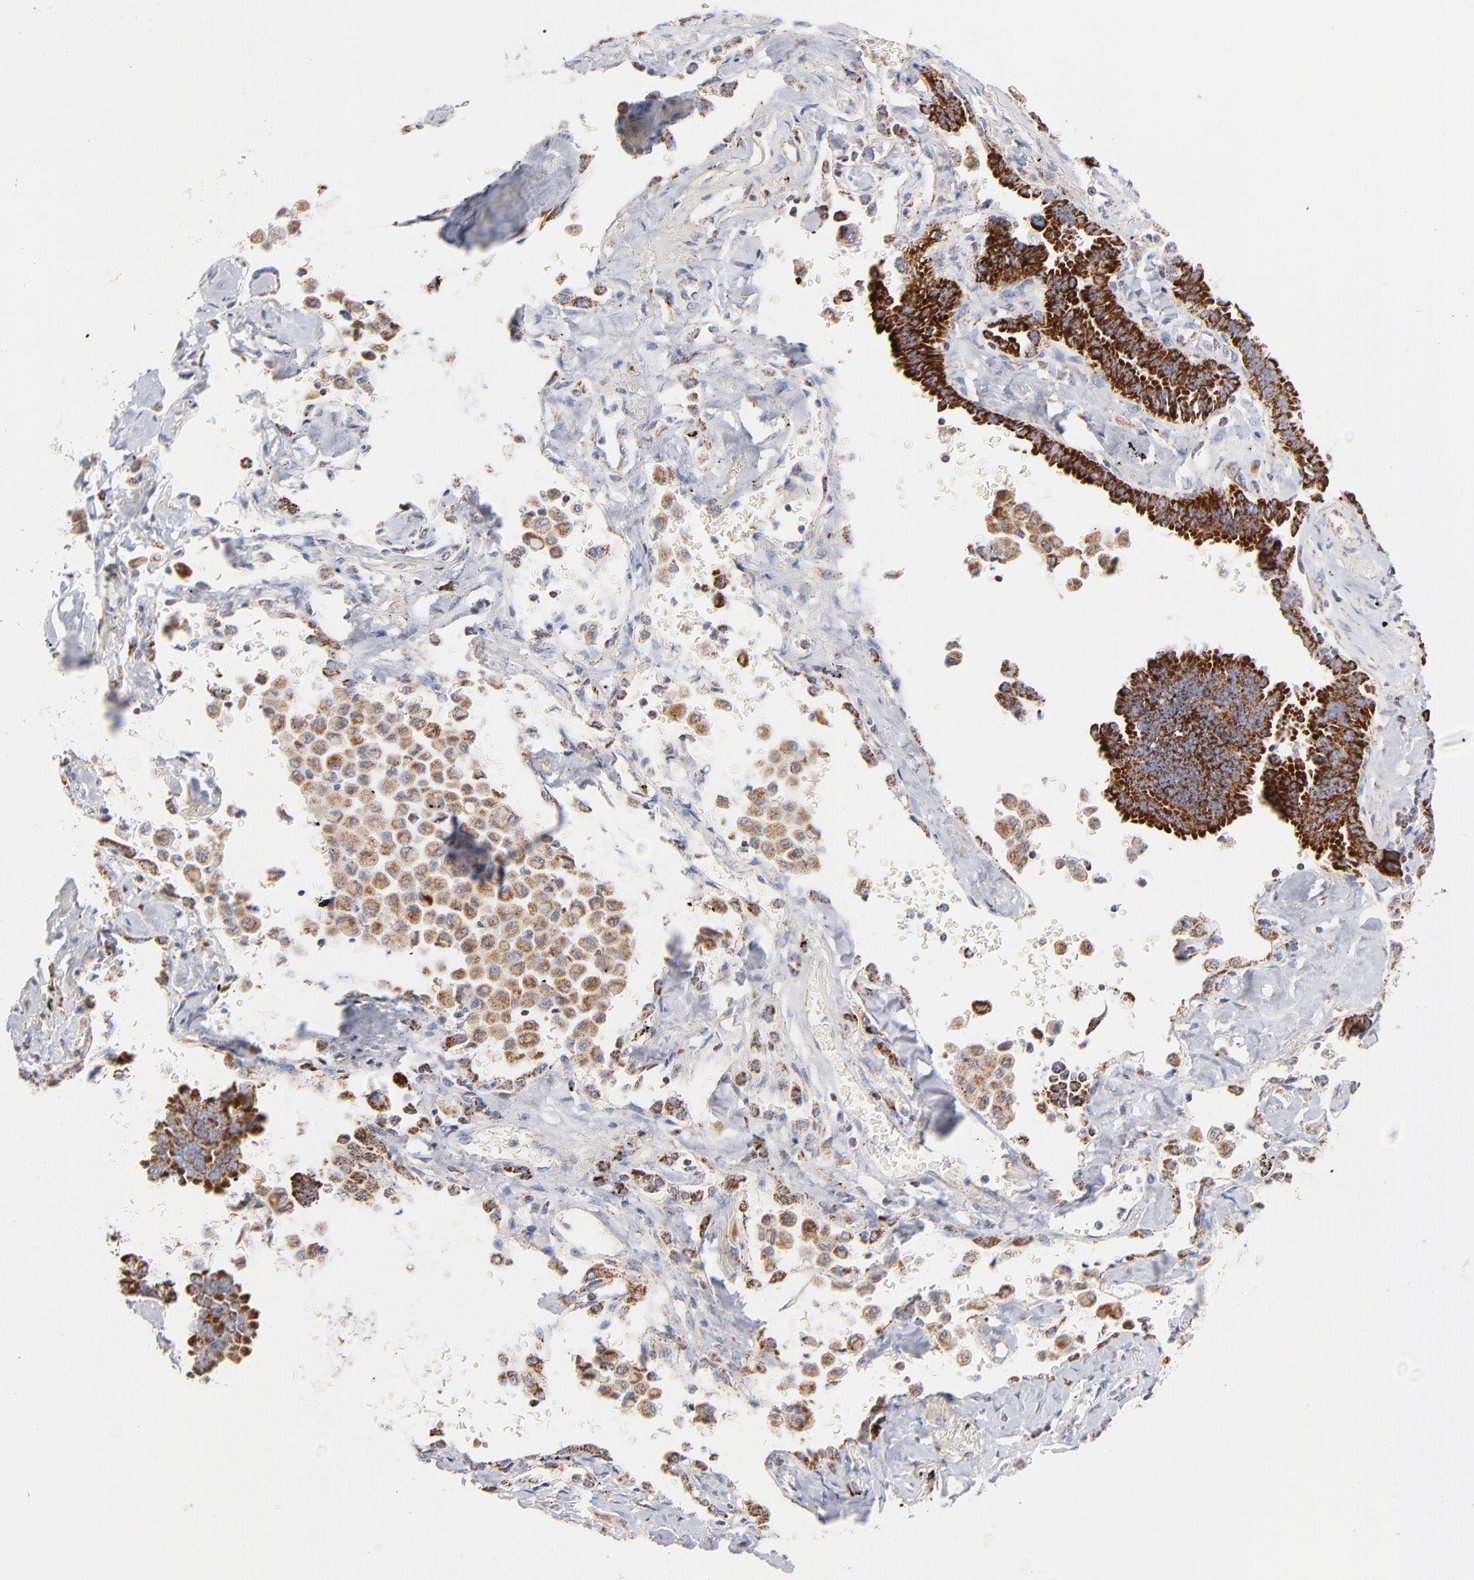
{"staining": {"intensity": "strong", "quantity": ">75%", "location": "cytoplasmic/membranous"}, "tissue": "lung cancer", "cell_type": "Tumor cells", "image_type": "cancer", "snomed": [{"axis": "morphology", "description": "Adenocarcinoma, NOS"}, {"axis": "topography", "description": "Lung"}], "caption": "Immunohistochemical staining of human lung adenocarcinoma demonstrates strong cytoplasmic/membranous protein staining in about >75% of tumor cells.", "gene": "DLAT", "patient": {"sex": "female", "age": 64}}